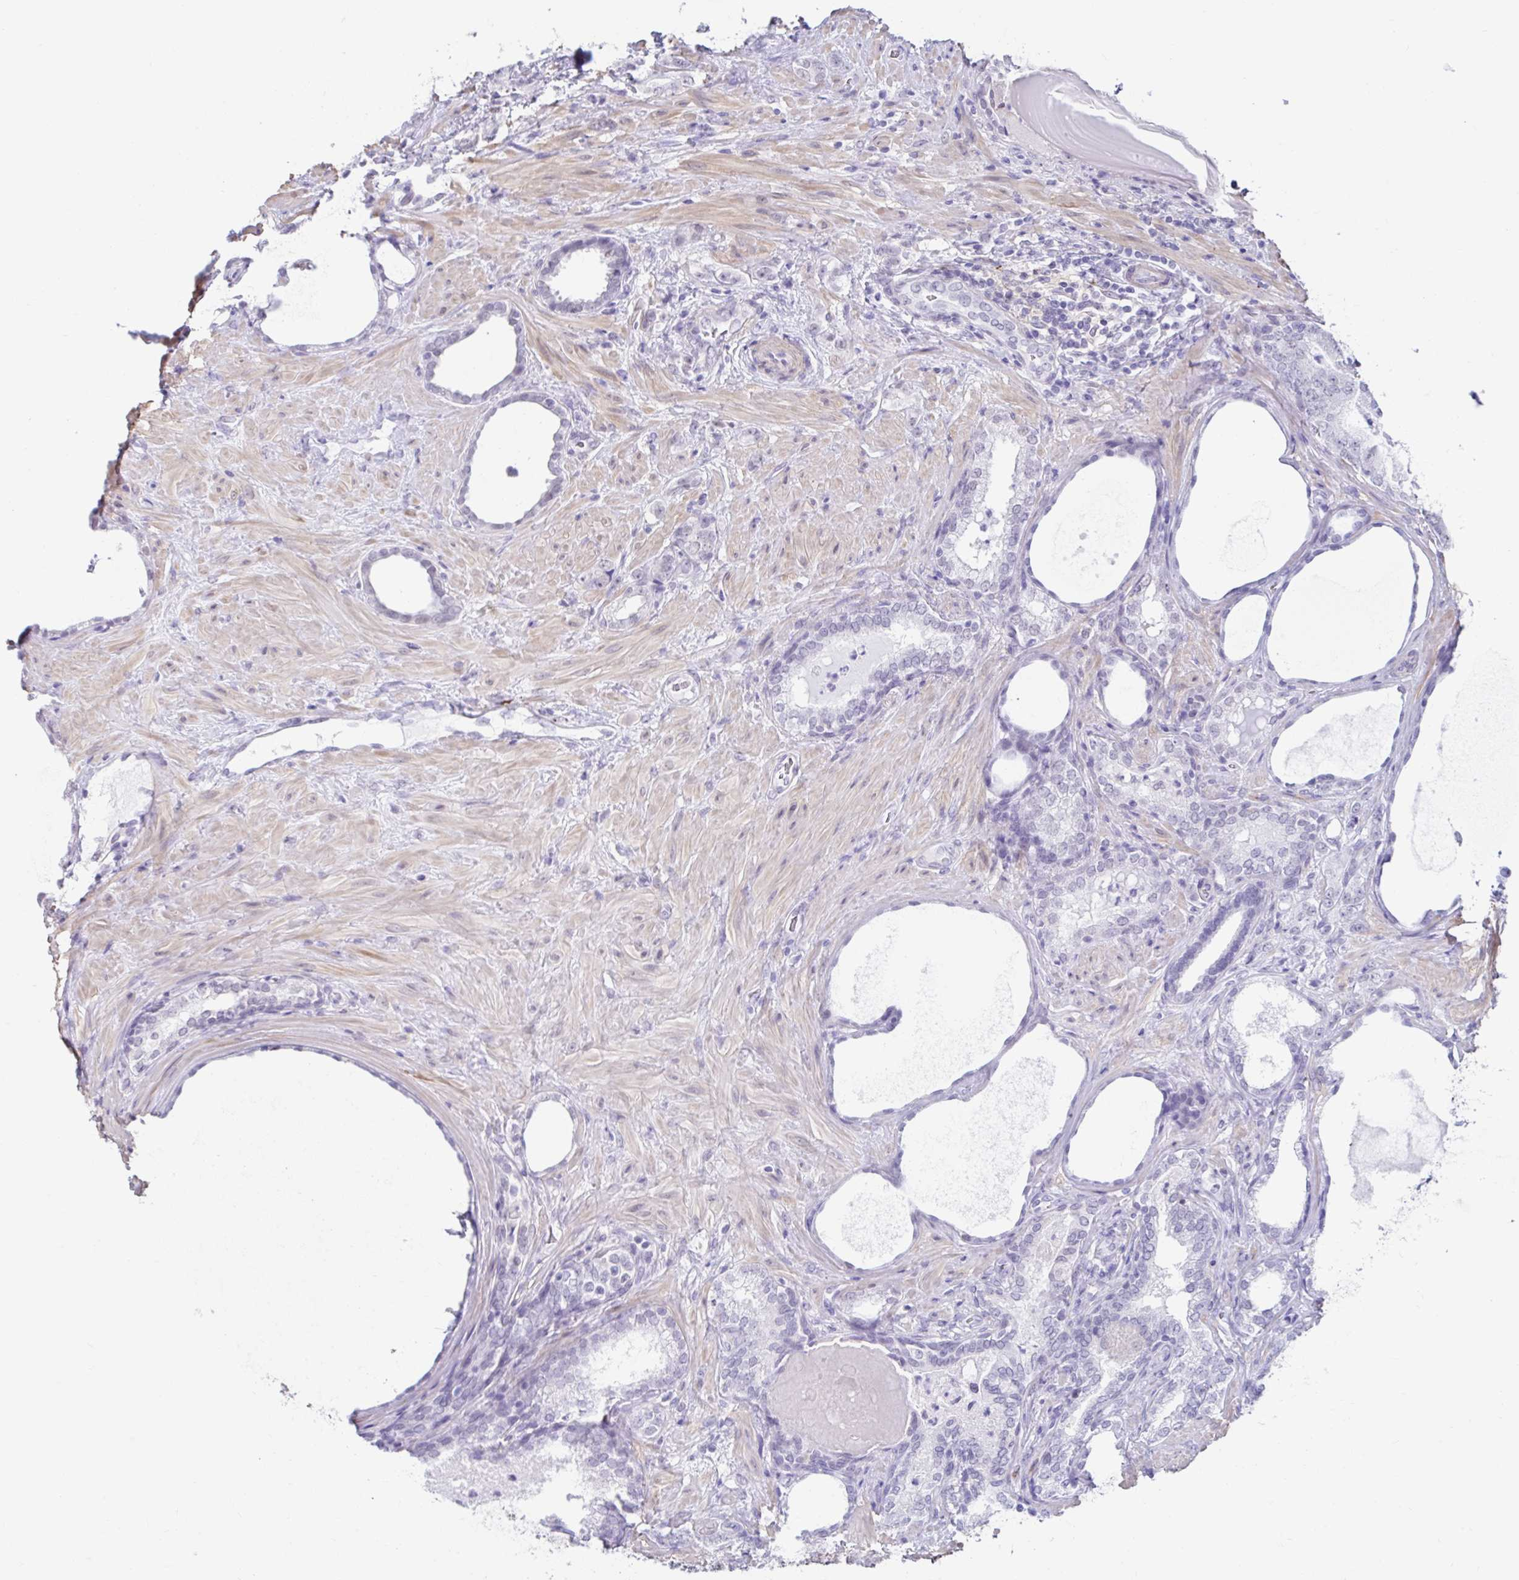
{"staining": {"intensity": "negative", "quantity": "none", "location": "none"}, "tissue": "prostate cancer", "cell_type": "Tumor cells", "image_type": "cancer", "snomed": [{"axis": "morphology", "description": "Adenocarcinoma, High grade"}, {"axis": "topography", "description": "Prostate"}], "caption": "High power microscopy histopathology image of an immunohistochemistry (IHC) image of prostate high-grade adenocarcinoma, revealing no significant positivity in tumor cells.", "gene": "DCAF17", "patient": {"sex": "male", "age": 62}}